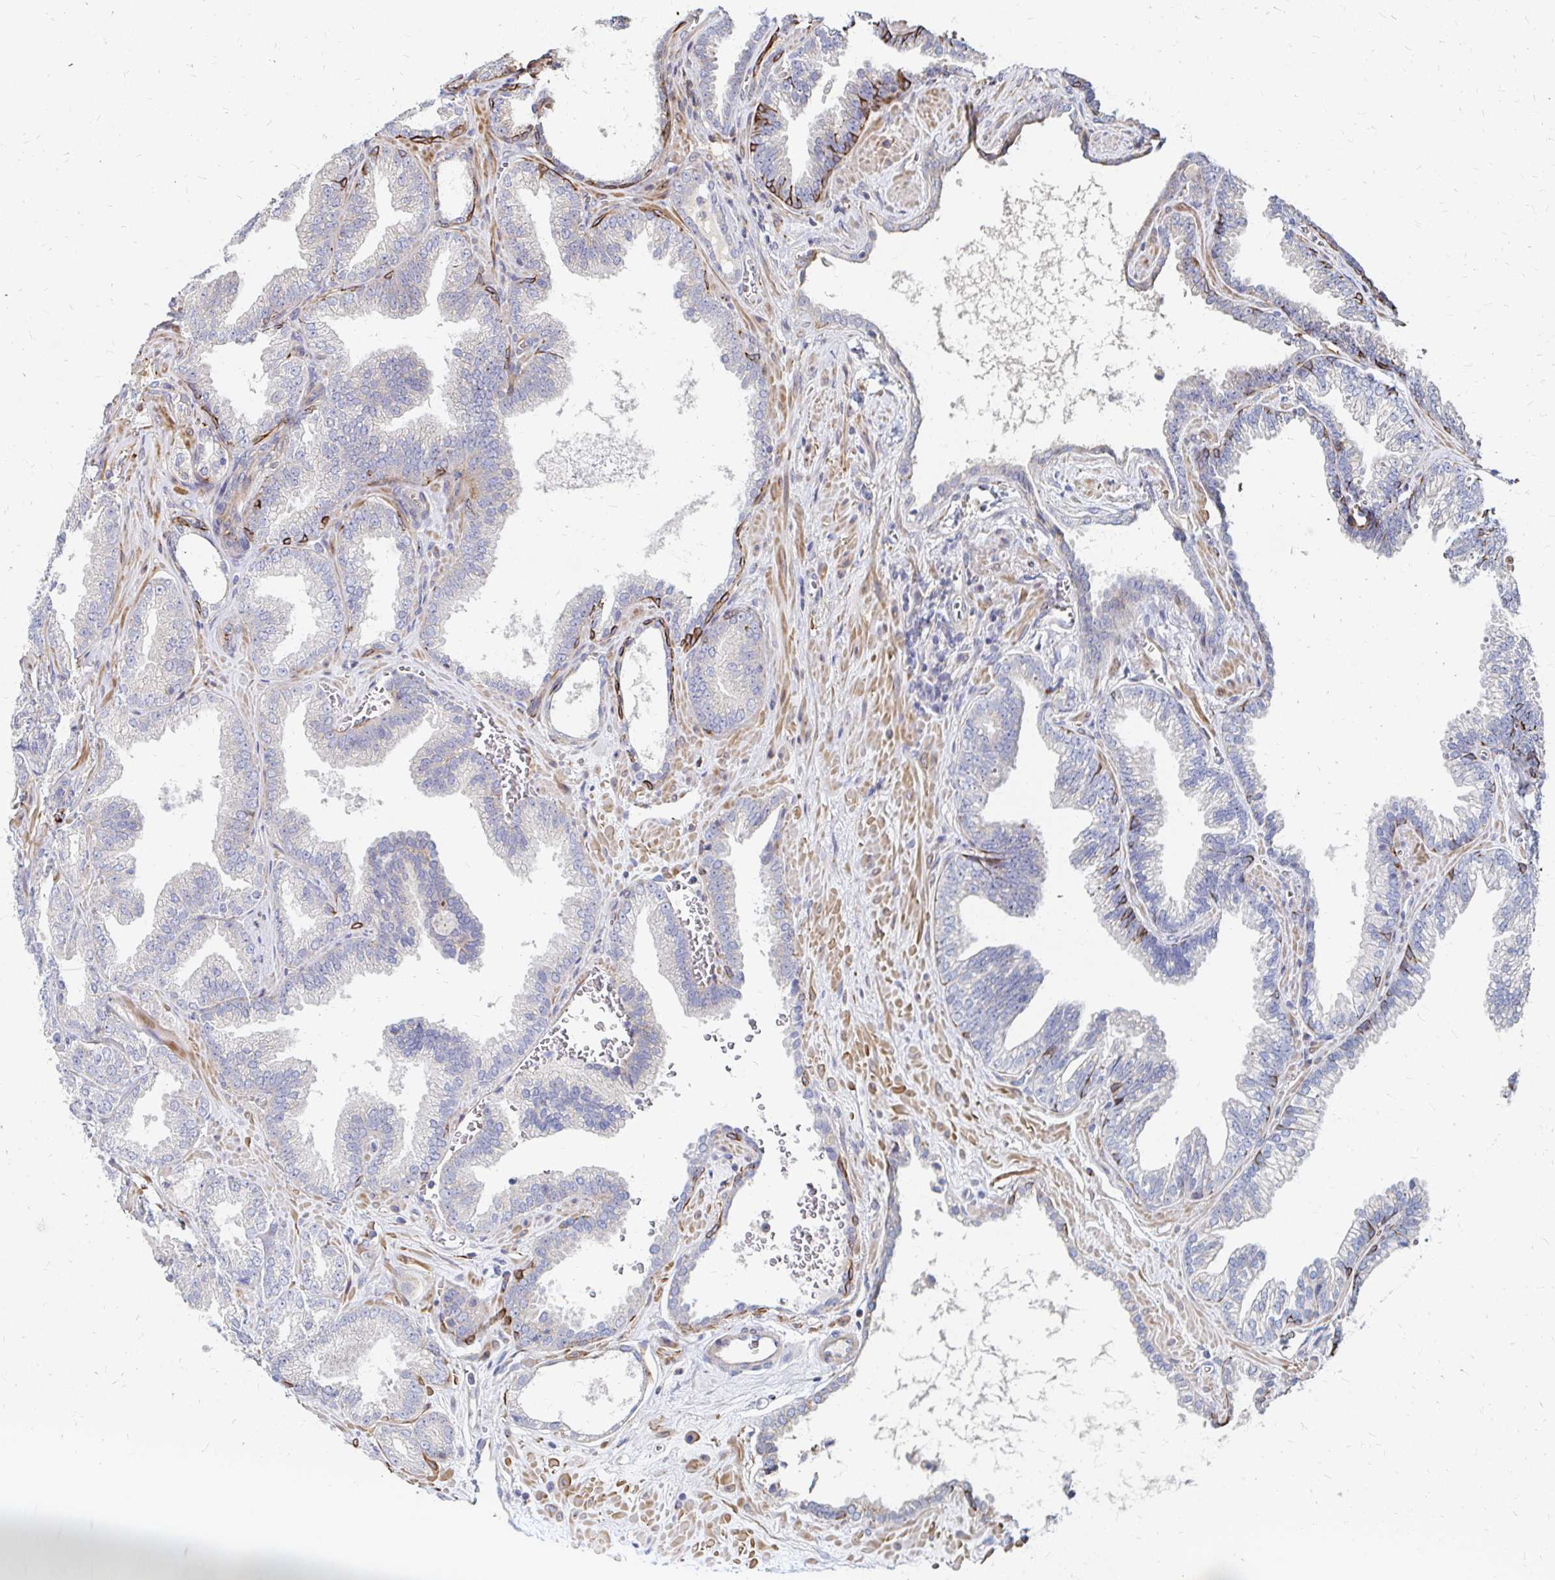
{"staining": {"intensity": "negative", "quantity": "none", "location": "none"}, "tissue": "prostate cancer", "cell_type": "Tumor cells", "image_type": "cancer", "snomed": [{"axis": "morphology", "description": "Adenocarcinoma, High grade"}, {"axis": "topography", "description": "Prostate"}], "caption": "A high-resolution micrograph shows immunohistochemistry staining of prostate adenocarcinoma (high-grade), which reveals no significant staining in tumor cells. (DAB (3,3'-diaminobenzidine) immunohistochemistry (IHC), high magnification).", "gene": "MAN1A1", "patient": {"sex": "male", "age": 68}}